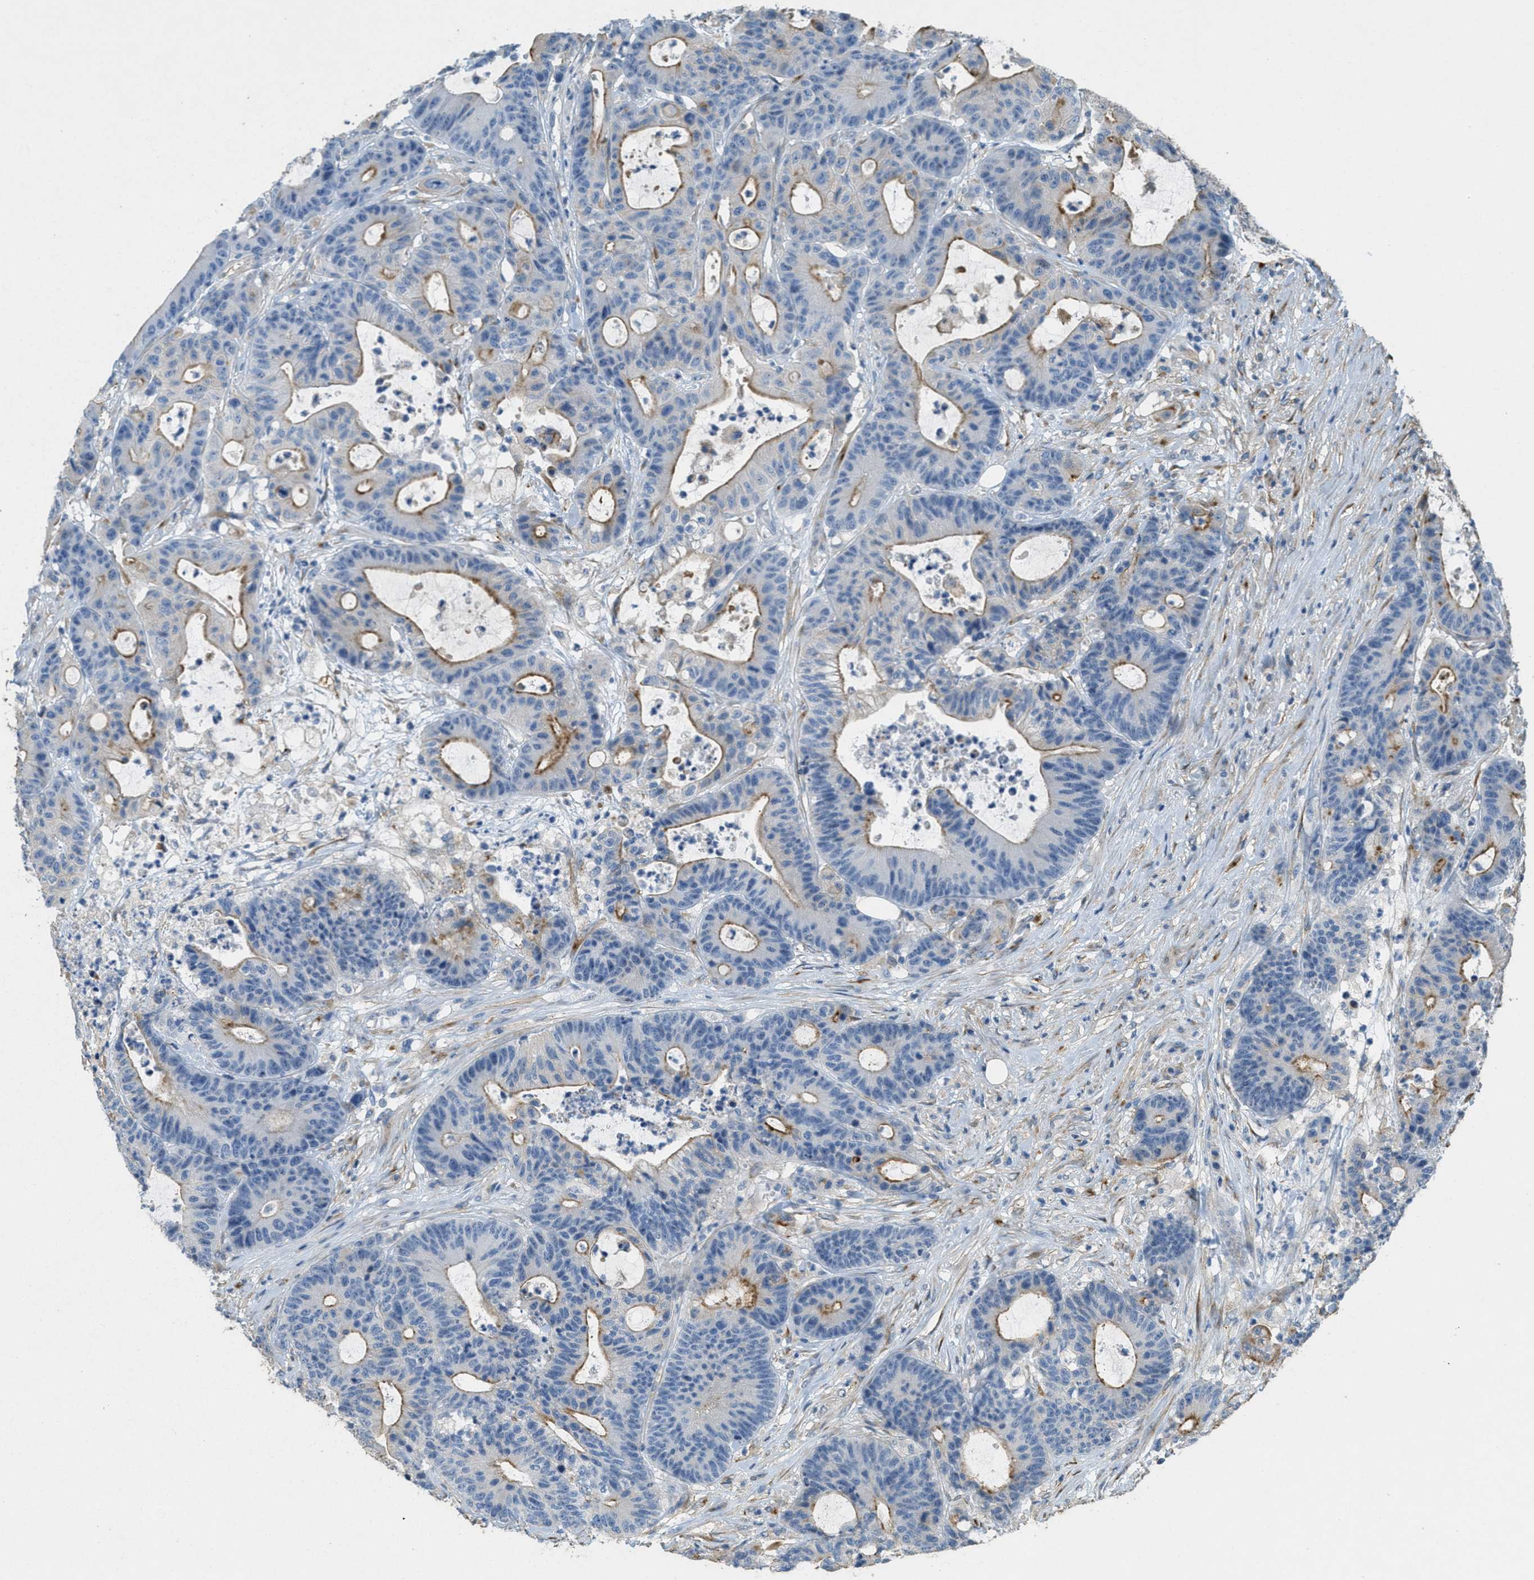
{"staining": {"intensity": "moderate", "quantity": "<25%", "location": "cytoplasmic/membranous"}, "tissue": "colorectal cancer", "cell_type": "Tumor cells", "image_type": "cancer", "snomed": [{"axis": "morphology", "description": "Adenocarcinoma, NOS"}, {"axis": "topography", "description": "Colon"}], "caption": "DAB (3,3'-diaminobenzidine) immunohistochemical staining of human colorectal cancer demonstrates moderate cytoplasmic/membranous protein expression in about <25% of tumor cells.", "gene": "ADCY5", "patient": {"sex": "female", "age": 84}}